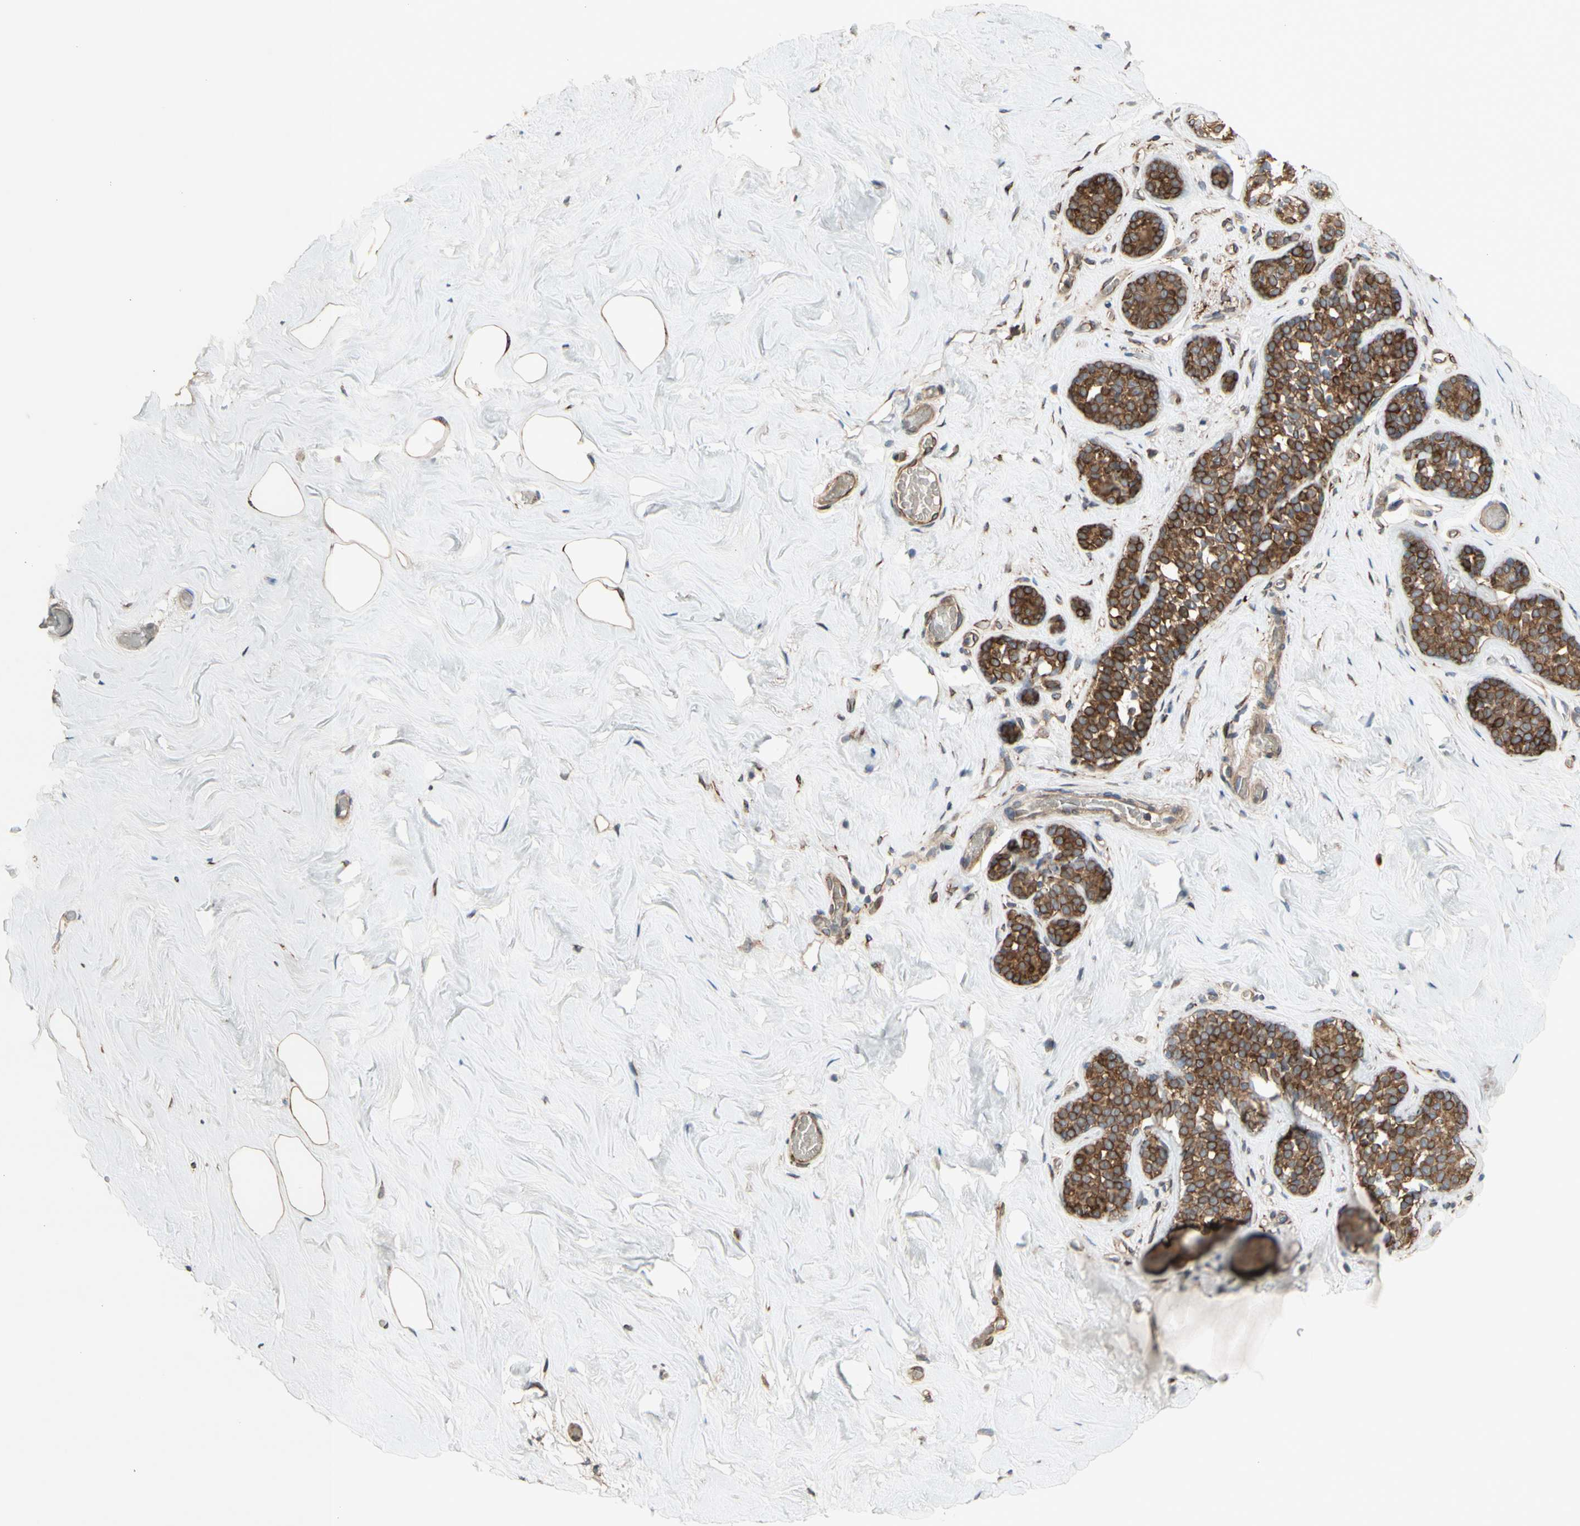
{"staining": {"intensity": "moderate", "quantity": ">75%", "location": "cytoplasmic/membranous"}, "tissue": "breast", "cell_type": "Adipocytes", "image_type": "normal", "snomed": [{"axis": "morphology", "description": "Normal tissue, NOS"}, {"axis": "topography", "description": "Breast"}], "caption": "Protein positivity by immunohistochemistry (IHC) demonstrates moderate cytoplasmic/membranous expression in about >75% of adipocytes in benign breast. The staining was performed using DAB (3,3'-diaminobenzidine) to visualize the protein expression in brown, while the nuclei were stained in blue with hematoxylin (Magnification: 20x).", "gene": "SLC39A9", "patient": {"sex": "female", "age": 75}}